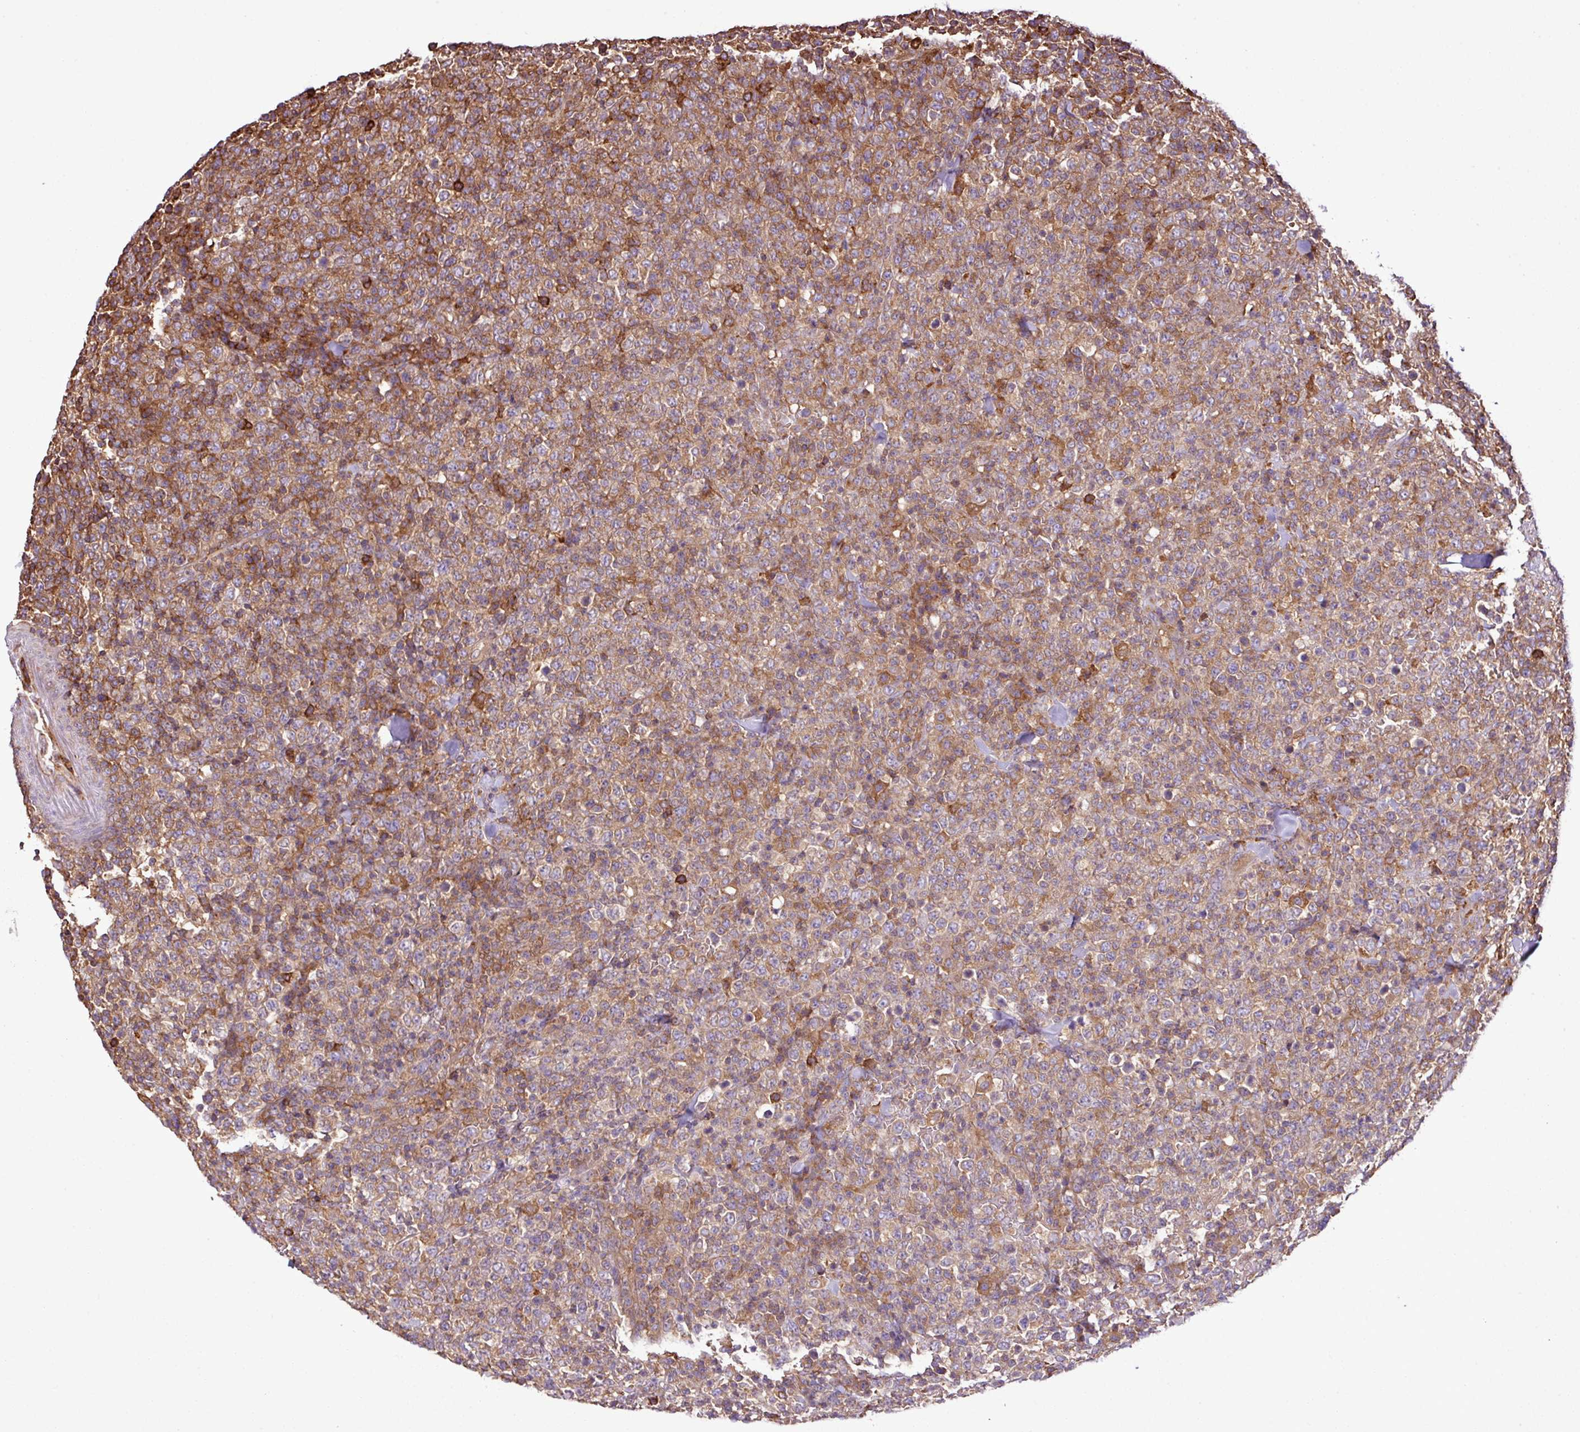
{"staining": {"intensity": "moderate", "quantity": ">75%", "location": "cytoplasmic/membranous"}, "tissue": "lymphoma", "cell_type": "Tumor cells", "image_type": "cancer", "snomed": [{"axis": "morphology", "description": "Malignant lymphoma, non-Hodgkin's type, High grade"}, {"axis": "topography", "description": "Colon"}], "caption": "Protein staining shows moderate cytoplasmic/membranous positivity in about >75% of tumor cells in high-grade malignant lymphoma, non-Hodgkin's type.", "gene": "PGAP6", "patient": {"sex": "female", "age": 53}}